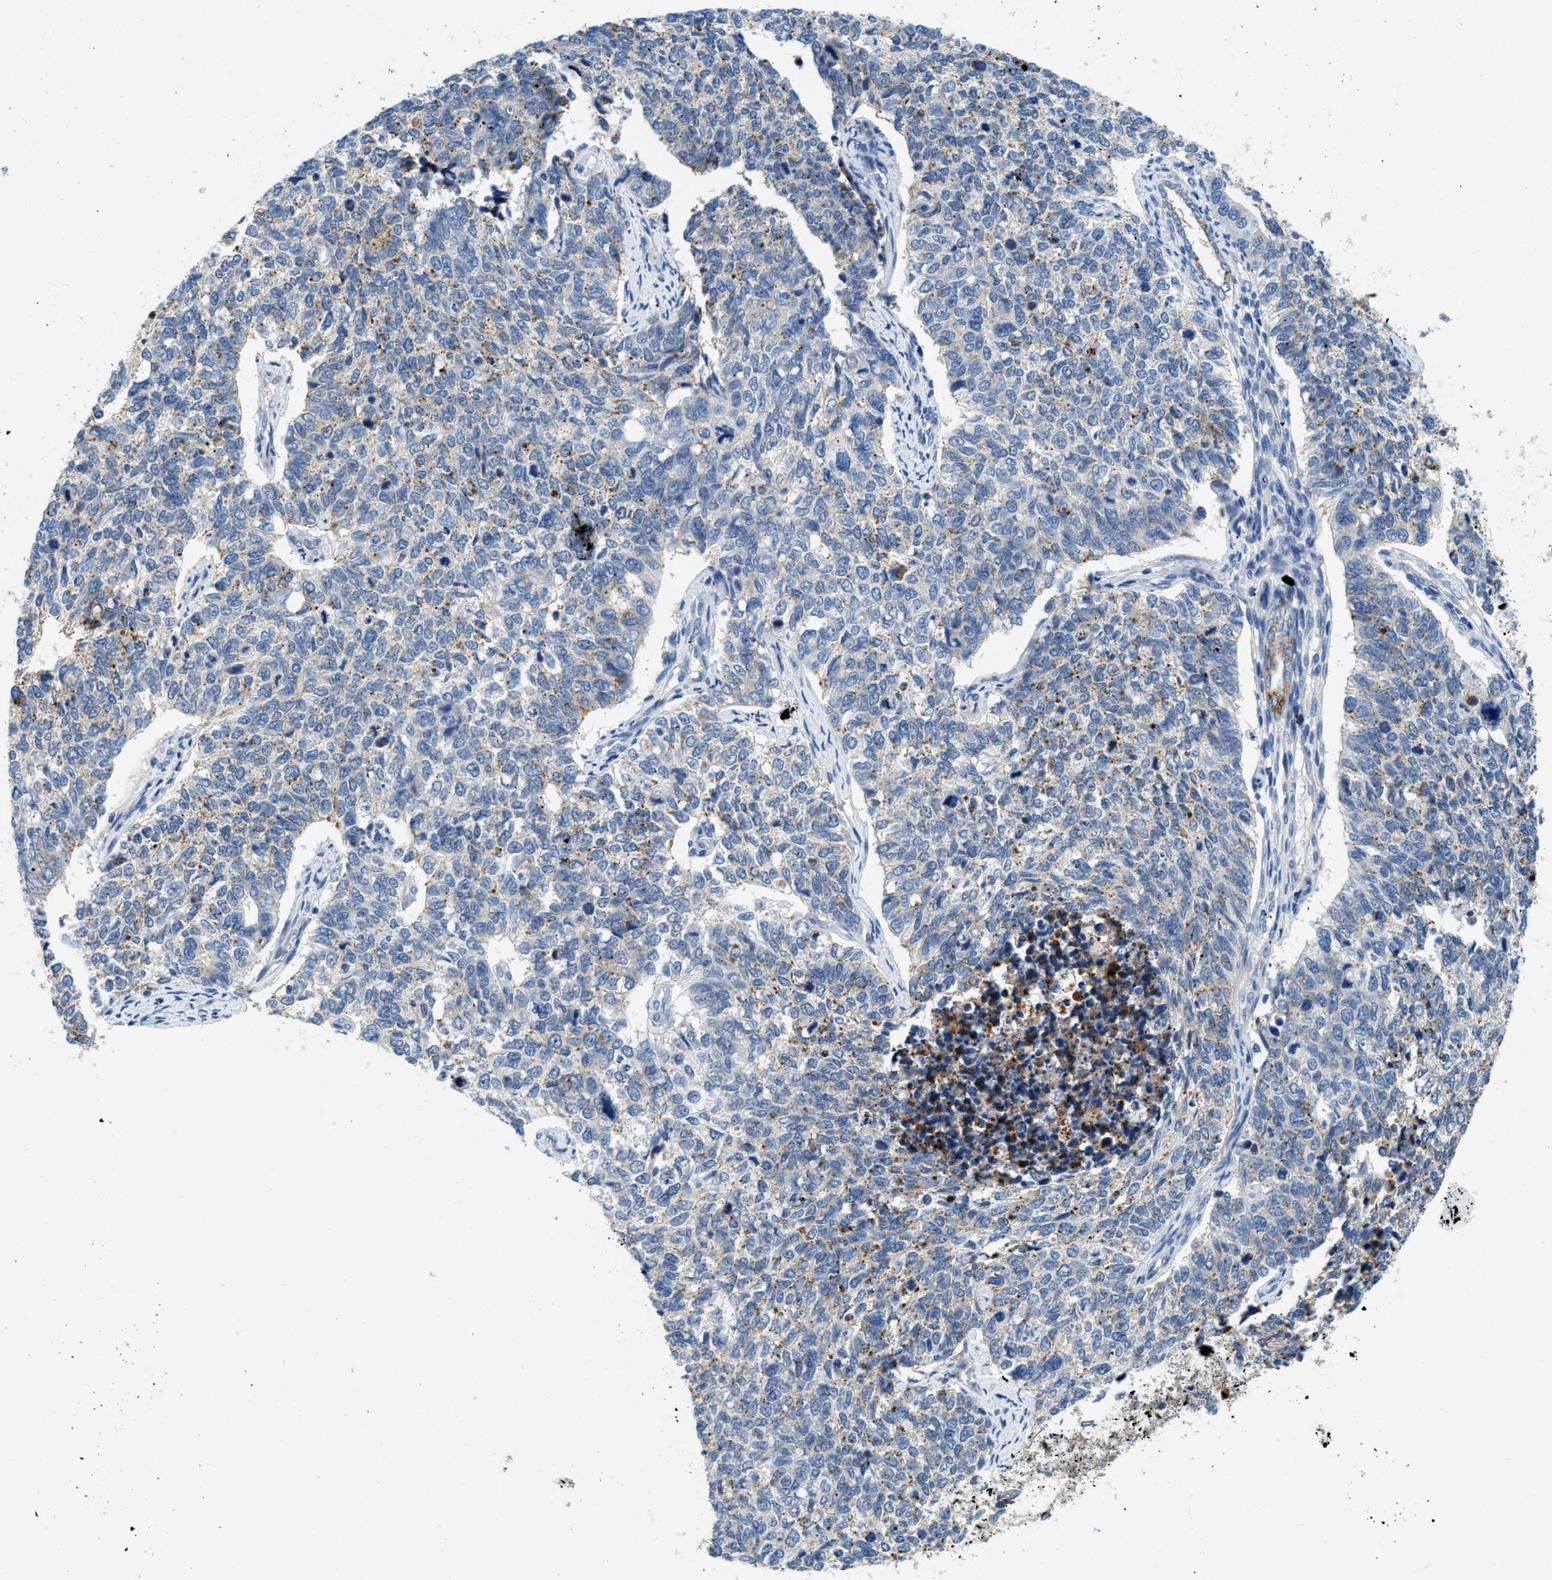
{"staining": {"intensity": "weak", "quantity": "25%-75%", "location": "cytoplasmic/membranous"}, "tissue": "cervical cancer", "cell_type": "Tumor cells", "image_type": "cancer", "snomed": [{"axis": "morphology", "description": "Squamous cell carcinoma, NOS"}, {"axis": "topography", "description": "Cervix"}], "caption": "Protein expression analysis of cervical squamous cell carcinoma displays weak cytoplasmic/membranous positivity in about 25%-75% of tumor cells. The staining was performed using DAB (3,3'-diaminobenzidine) to visualize the protein expression in brown, while the nuclei were stained in blue with hematoxylin (Magnification: 20x).", "gene": "TSPAN3", "patient": {"sex": "female", "age": 63}}